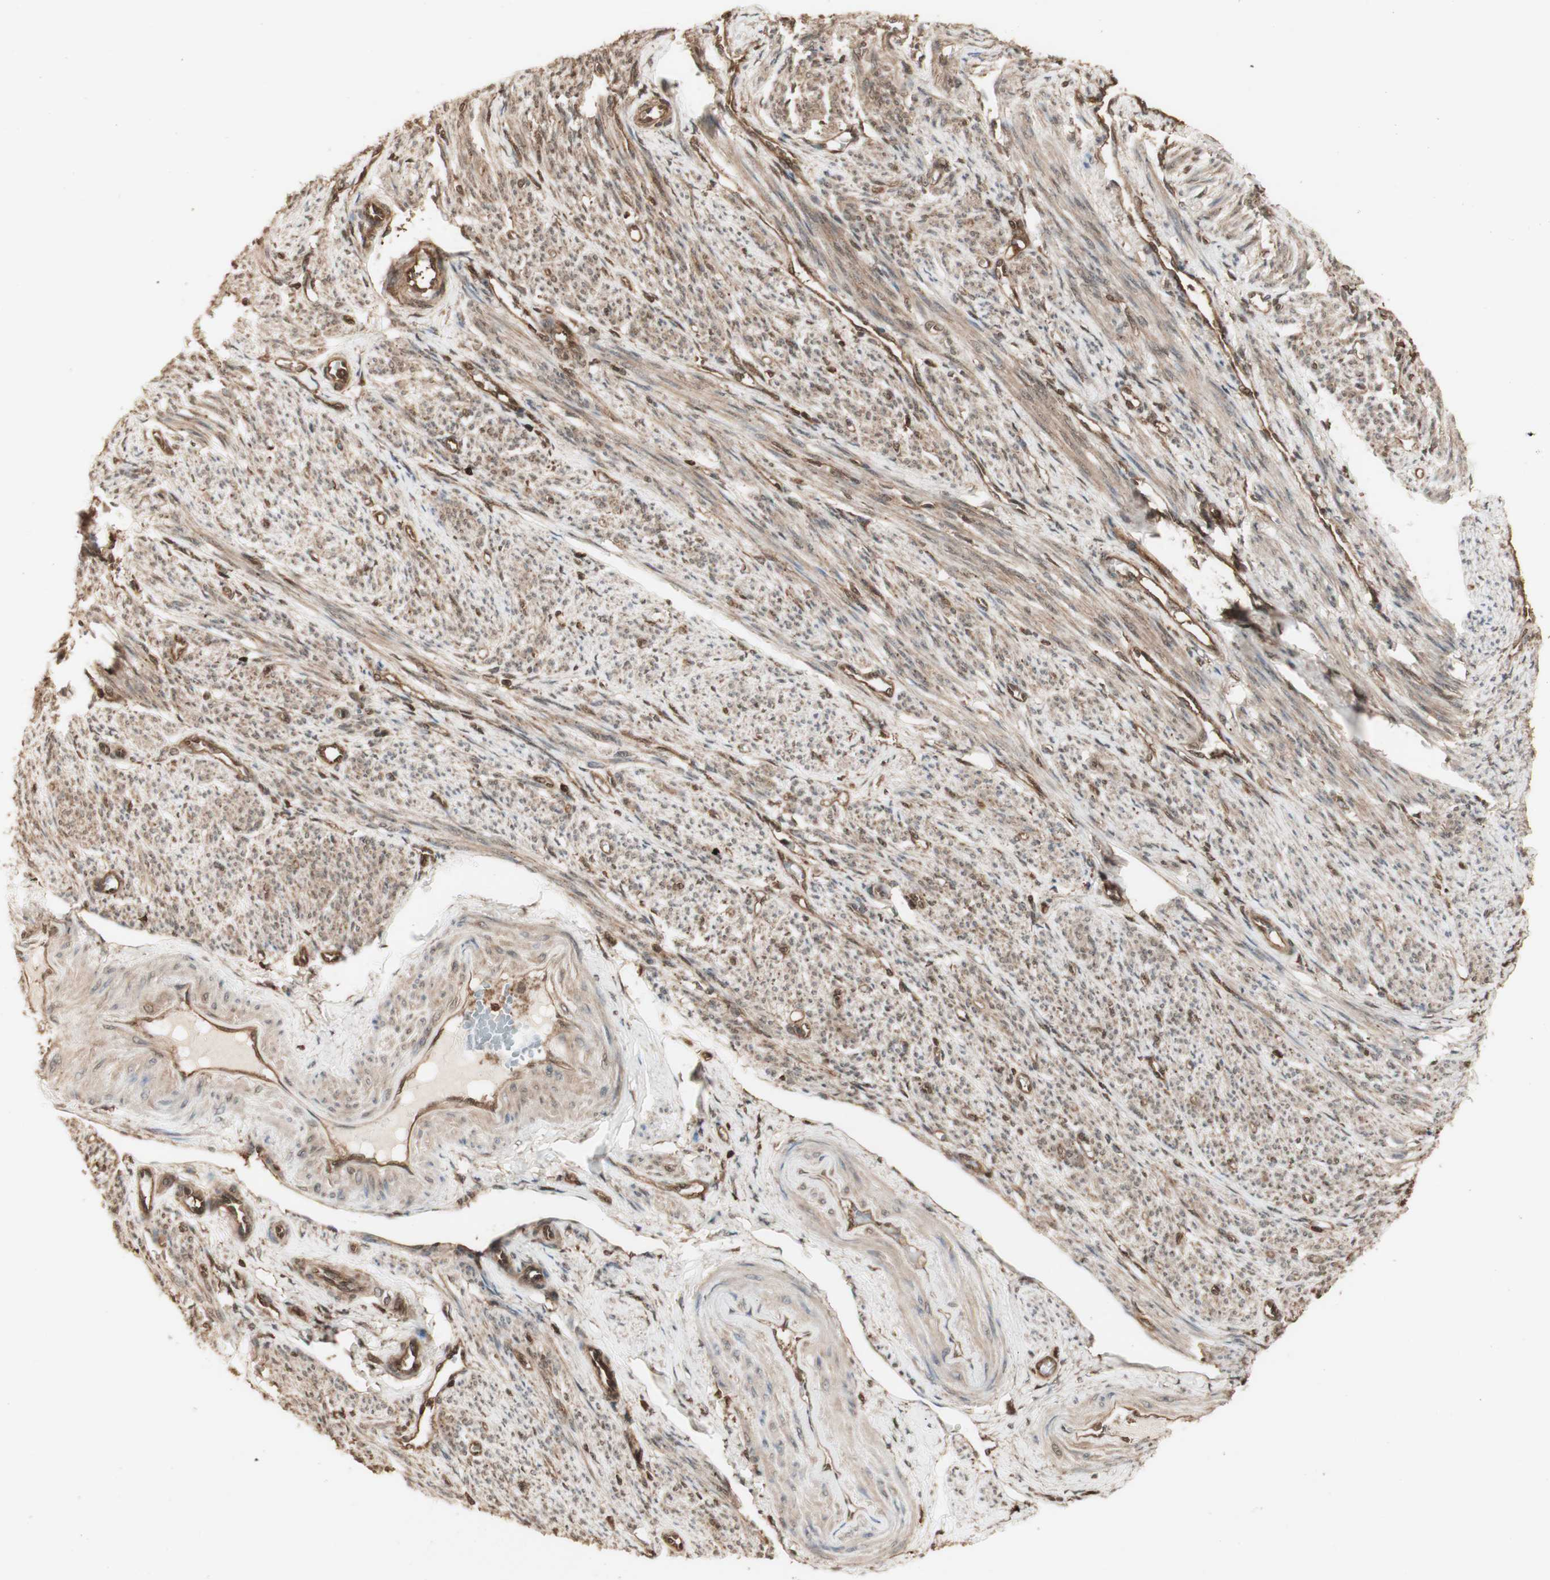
{"staining": {"intensity": "weak", "quantity": ">75%", "location": "cytoplasmic/membranous"}, "tissue": "smooth muscle", "cell_type": "Smooth muscle cells", "image_type": "normal", "snomed": [{"axis": "morphology", "description": "Normal tissue, NOS"}, {"axis": "topography", "description": "Smooth muscle"}], "caption": "Approximately >75% of smooth muscle cells in benign smooth muscle show weak cytoplasmic/membranous protein expression as visualized by brown immunohistochemical staining.", "gene": "YWHAB", "patient": {"sex": "female", "age": 65}}